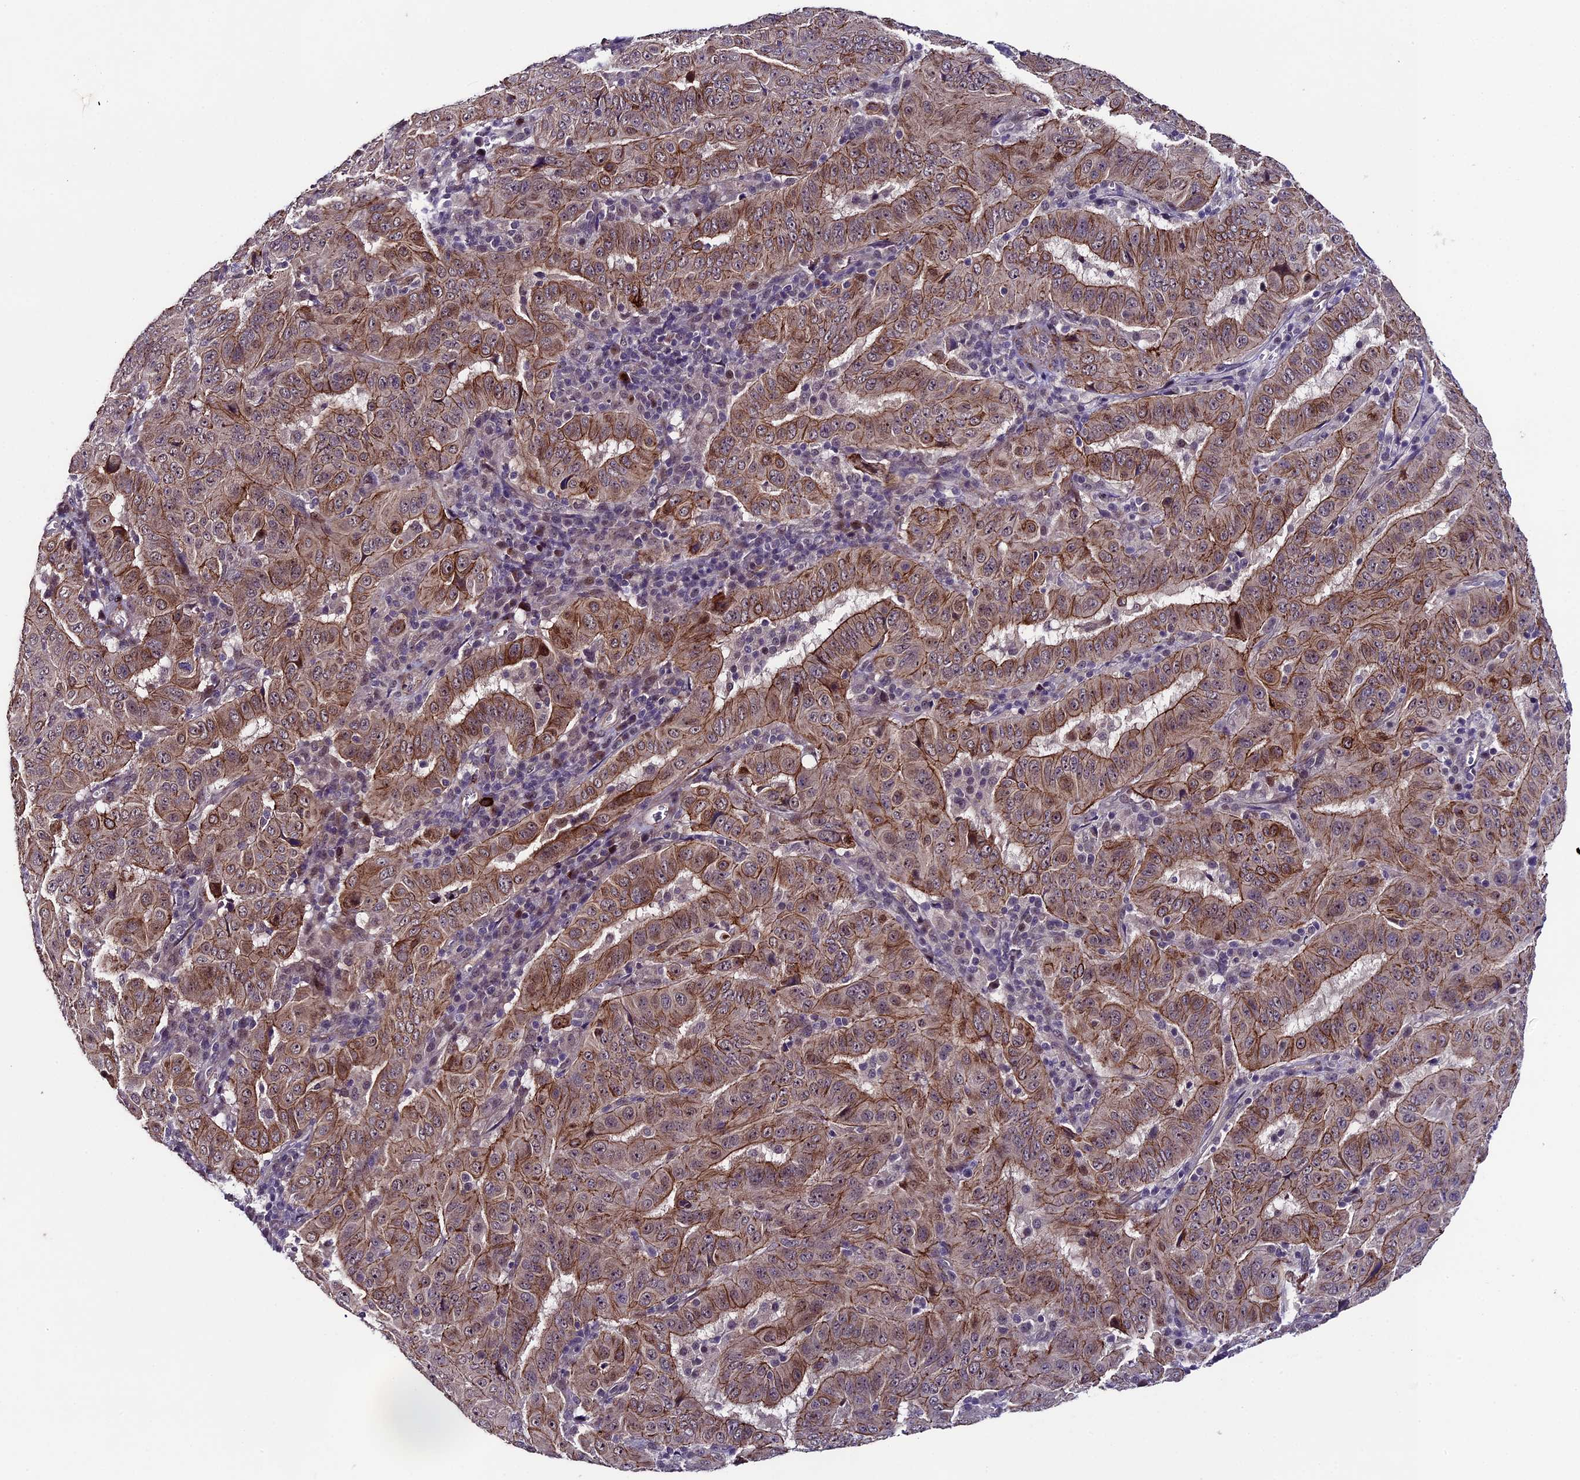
{"staining": {"intensity": "moderate", "quantity": ">75%", "location": "cytoplasmic/membranous"}, "tissue": "pancreatic cancer", "cell_type": "Tumor cells", "image_type": "cancer", "snomed": [{"axis": "morphology", "description": "Adenocarcinoma, NOS"}, {"axis": "topography", "description": "Pancreas"}], "caption": "IHC histopathology image of adenocarcinoma (pancreatic) stained for a protein (brown), which shows medium levels of moderate cytoplasmic/membranous expression in approximately >75% of tumor cells.", "gene": "SIPA1L3", "patient": {"sex": "male", "age": 63}}